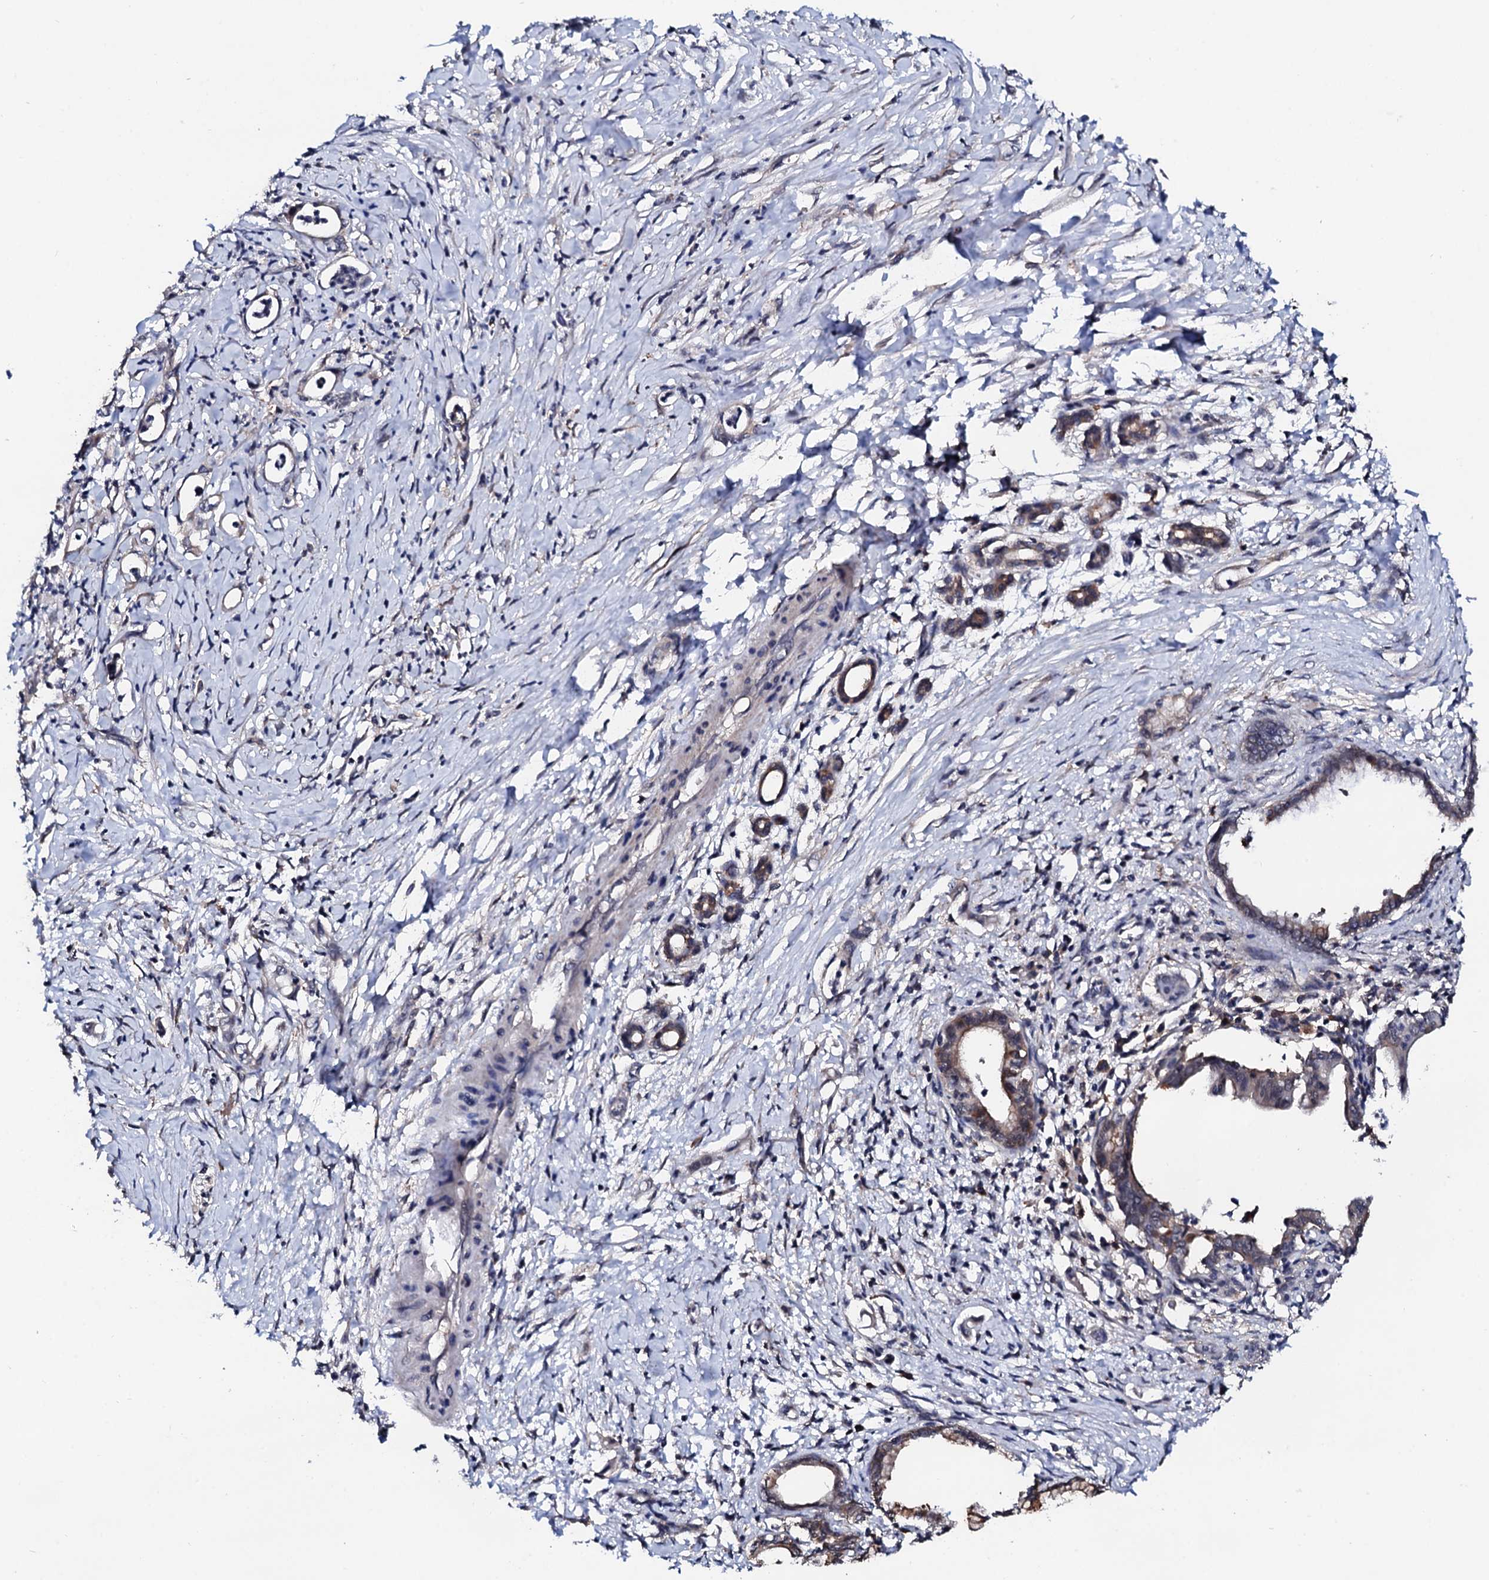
{"staining": {"intensity": "weak", "quantity": ">75%", "location": "cytoplasmic/membranous"}, "tissue": "pancreatic cancer", "cell_type": "Tumor cells", "image_type": "cancer", "snomed": [{"axis": "morphology", "description": "Adenocarcinoma, NOS"}, {"axis": "topography", "description": "Pancreas"}], "caption": "Immunohistochemical staining of human pancreatic cancer displays low levels of weak cytoplasmic/membranous staining in about >75% of tumor cells.", "gene": "EDC3", "patient": {"sex": "female", "age": 55}}